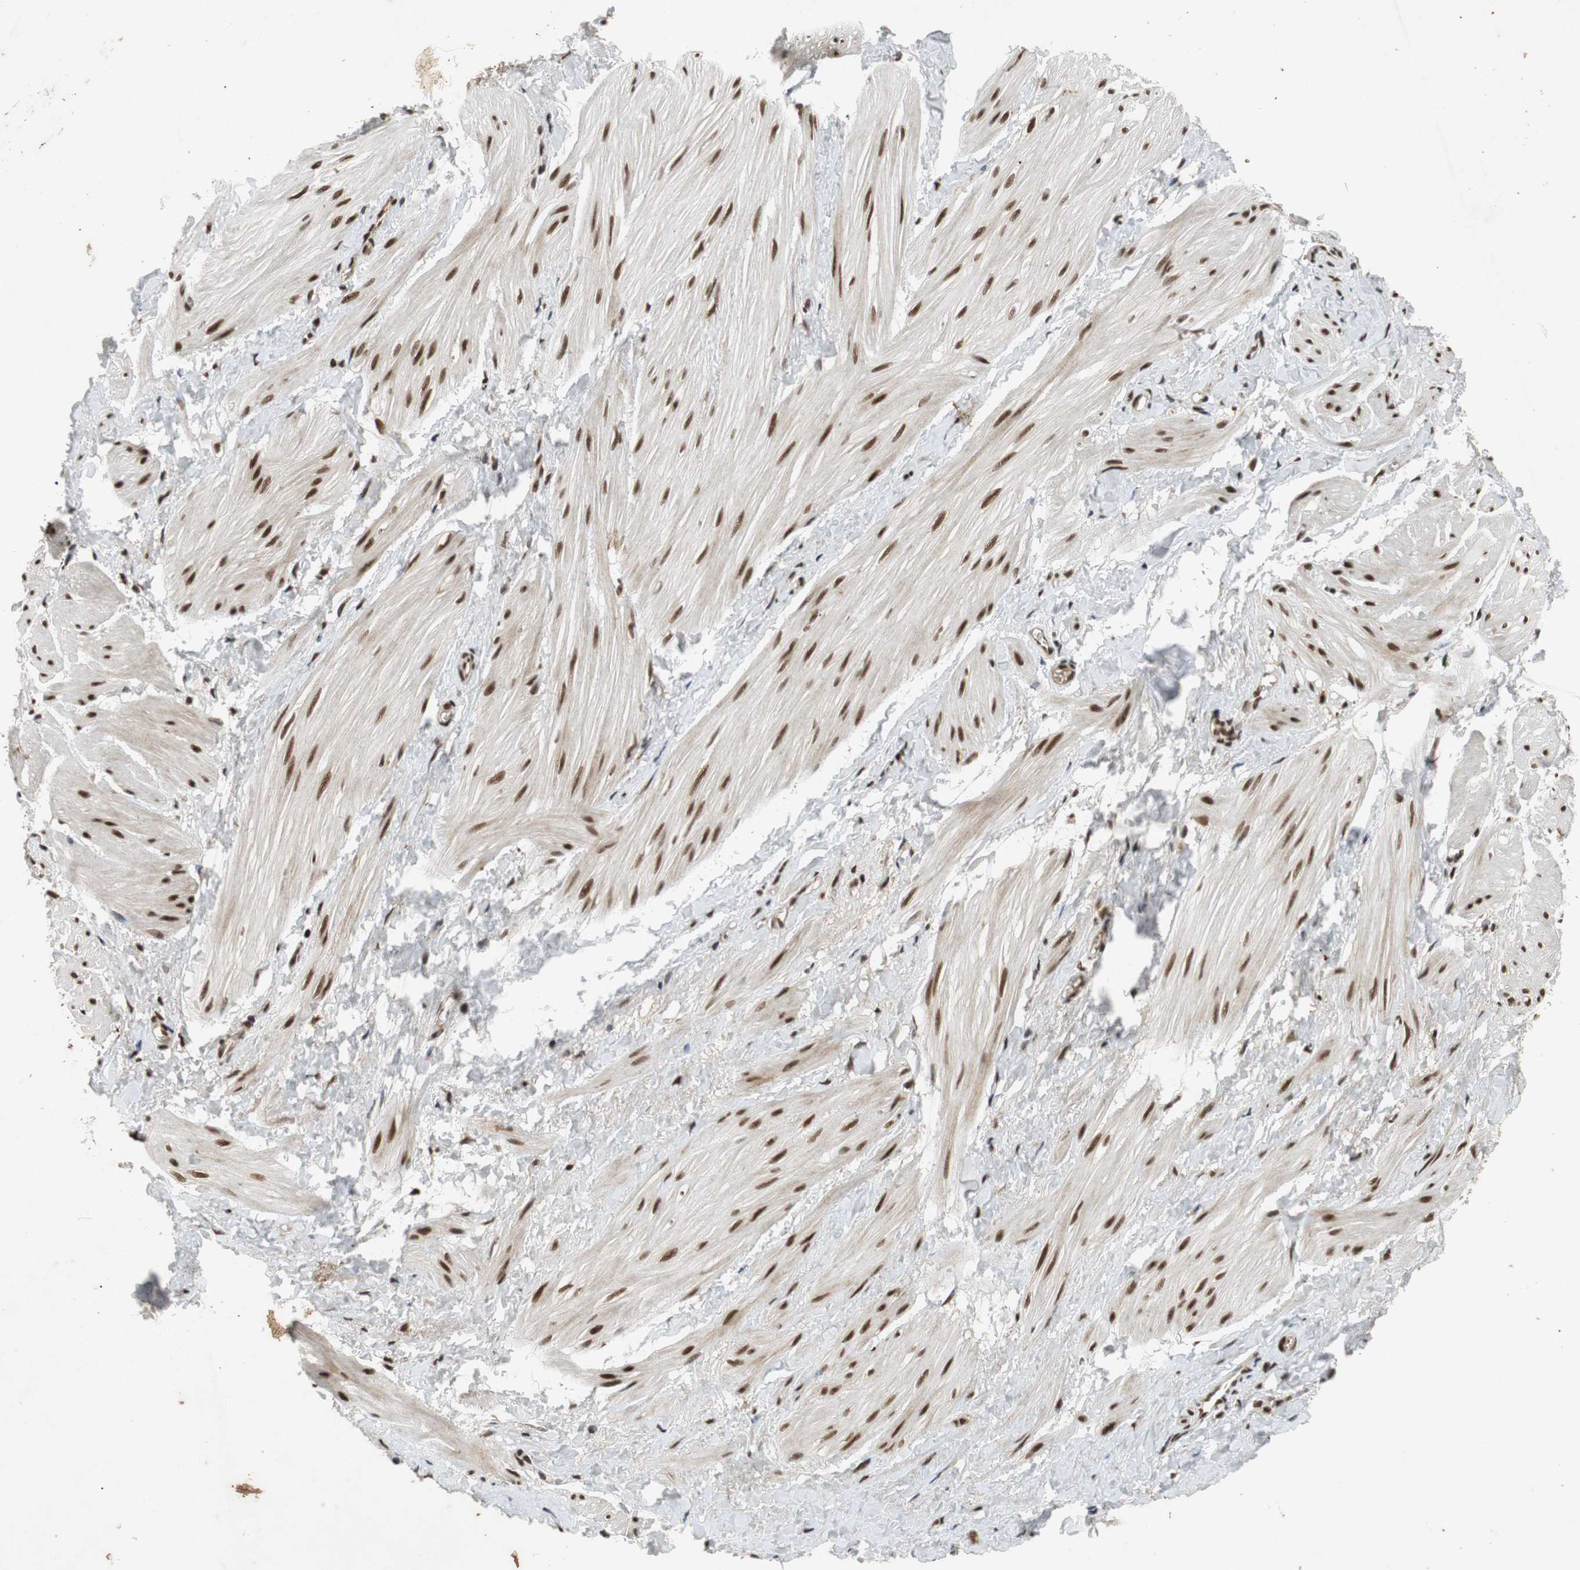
{"staining": {"intensity": "strong", "quantity": ">75%", "location": "nuclear"}, "tissue": "smooth muscle", "cell_type": "Smooth muscle cells", "image_type": "normal", "snomed": [{"axis": "morphology", "description": "Normal tissue, NOS"}, {"axis": "topography", "description": "Smooth muscle"}], "caption": "Immunohistochemistry (DAB (3,3'-diaminobenzidine)) staining of benign human smooth muscle demonstrates strong nuclear protein expression in approximately >75% of smooth muscle cells. (DAB (3,3'-diaminobenzidine) IHC, brown staining for protein, blue staining for nuclei).", "gene": "TAF5", "patient": {"sex": "male", "age": 16}}